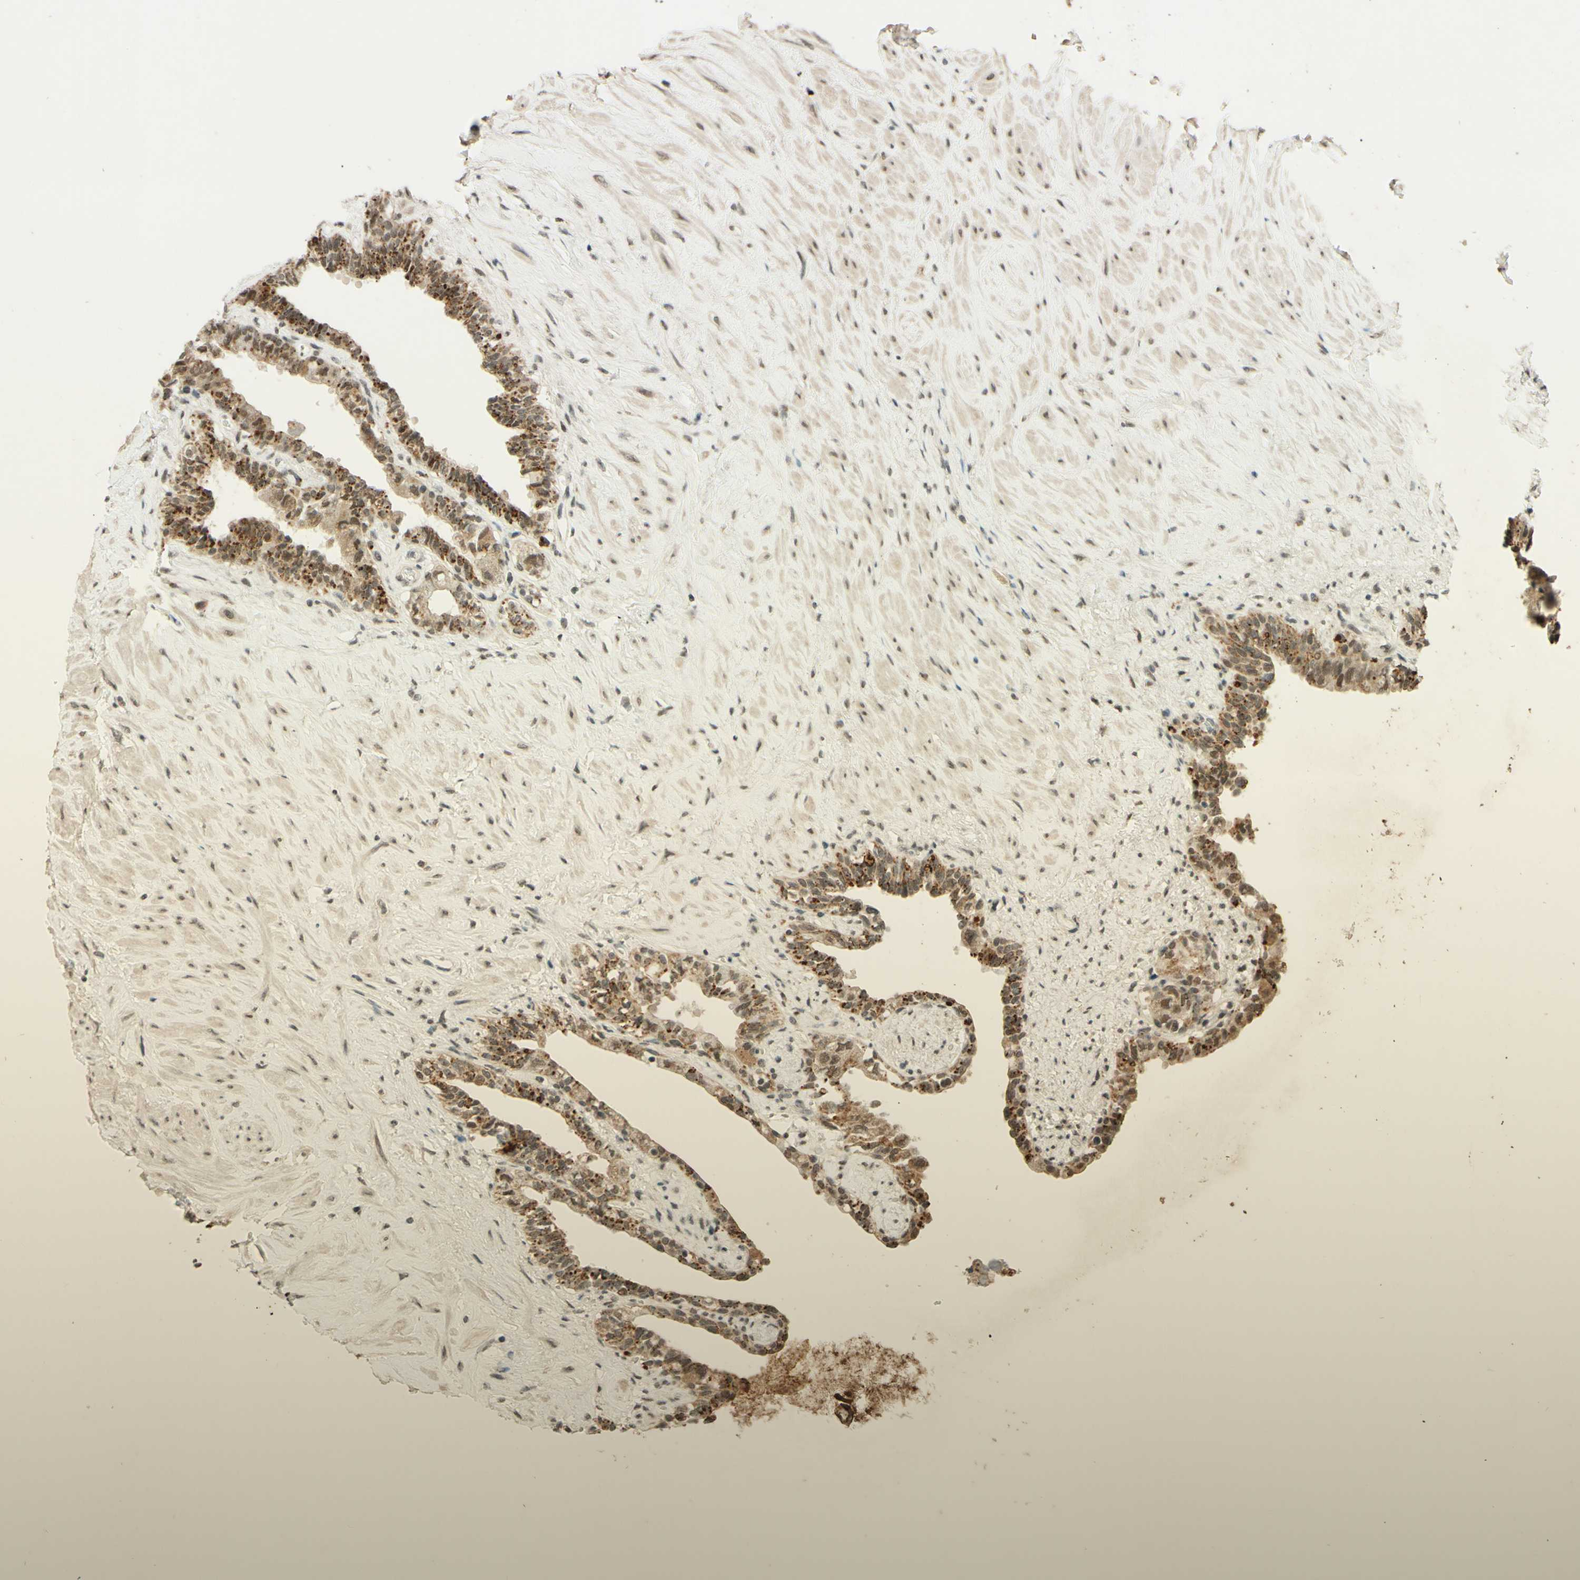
{"staining": {"intensity": "moderate", "quantity": ">75%", "location": "cytoplasmic/membranous,nuclear"}, "tissue": "seminal vesicle", "cell_type": "Glandular cells", "image_type": "normal", "snomed": [{"axis": "morphology", "description": "Normal tissue, NOS"}, {"axis": "topography", "description": "Seminal veicle"}], "caption": "IHC (DAB (3,3'-diaminobenzidine)) staining of normal human seminal vesicle exhibits moderate cytoplasmic/membranous,nuclear protein staining in about >75% of glandular cells.", "gene": "SMARCB1", "patient": {"sex": "male", "age": 63}}